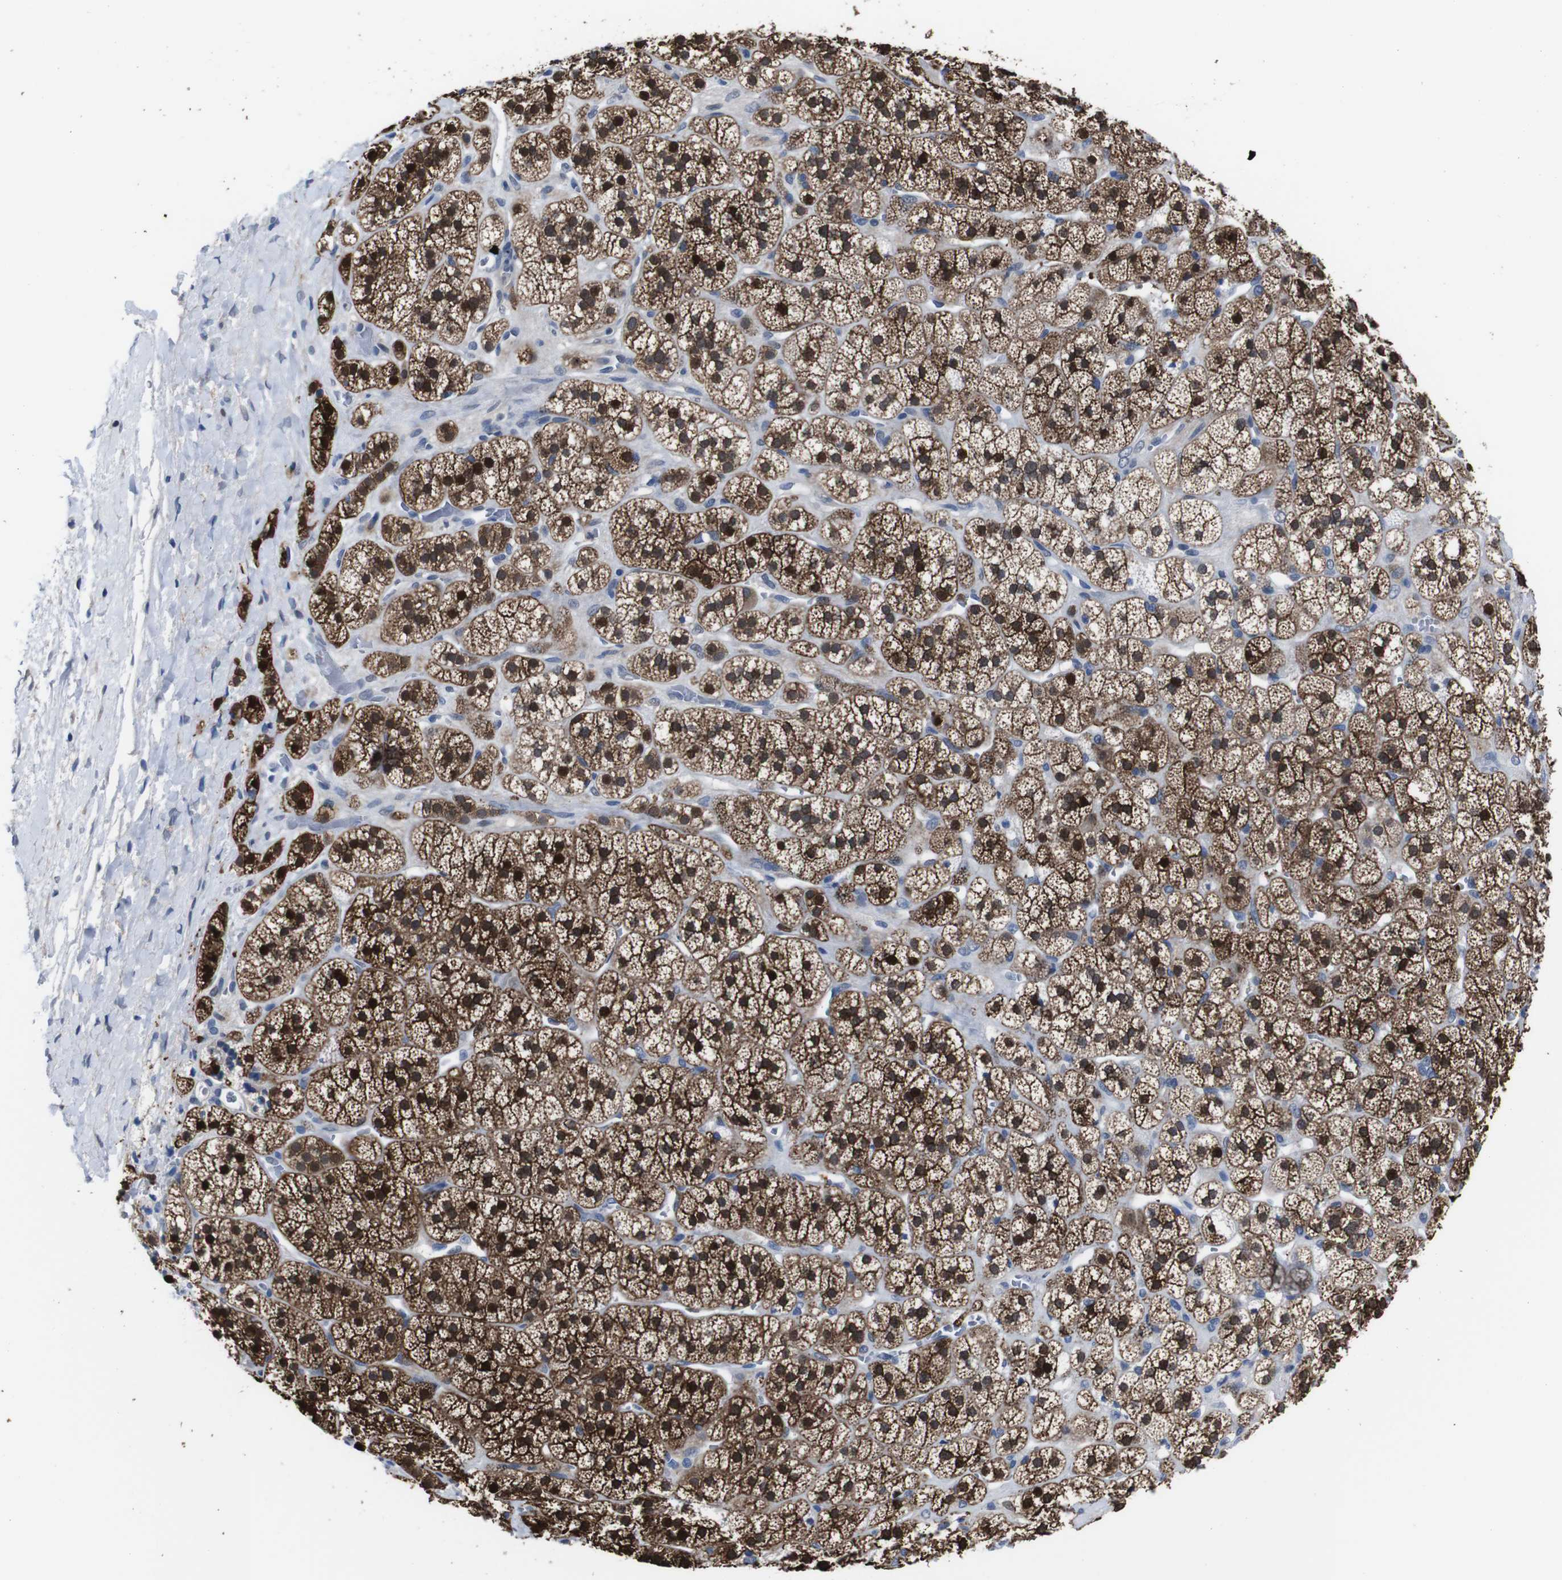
{"staining": {"intensity": "strong", "quantity": ">75%", "location": "cytoplasmic/membranous,nuclear"}, "tissue": "adrenal gland", "cell_type": "Glandular cells", "image_type": "normal", "snomed": [{"axis": "morphology", "description": "Normal tissue, NOS"}, {"axis": "topography", "description": "Adrenal gland"}], "caption": "Adrenal gland was stained to show a protein in brown. There is high levels of strong cytoplasmic/membranous,nuclear positivity in approximately >75% of glandular cells. (DAB (3,3'-diaminobenzidine) IHC with brightfield microscopy, high magnification).", "gene": "SEMA4B", "patient": {"sex": "male", "age": 56}}